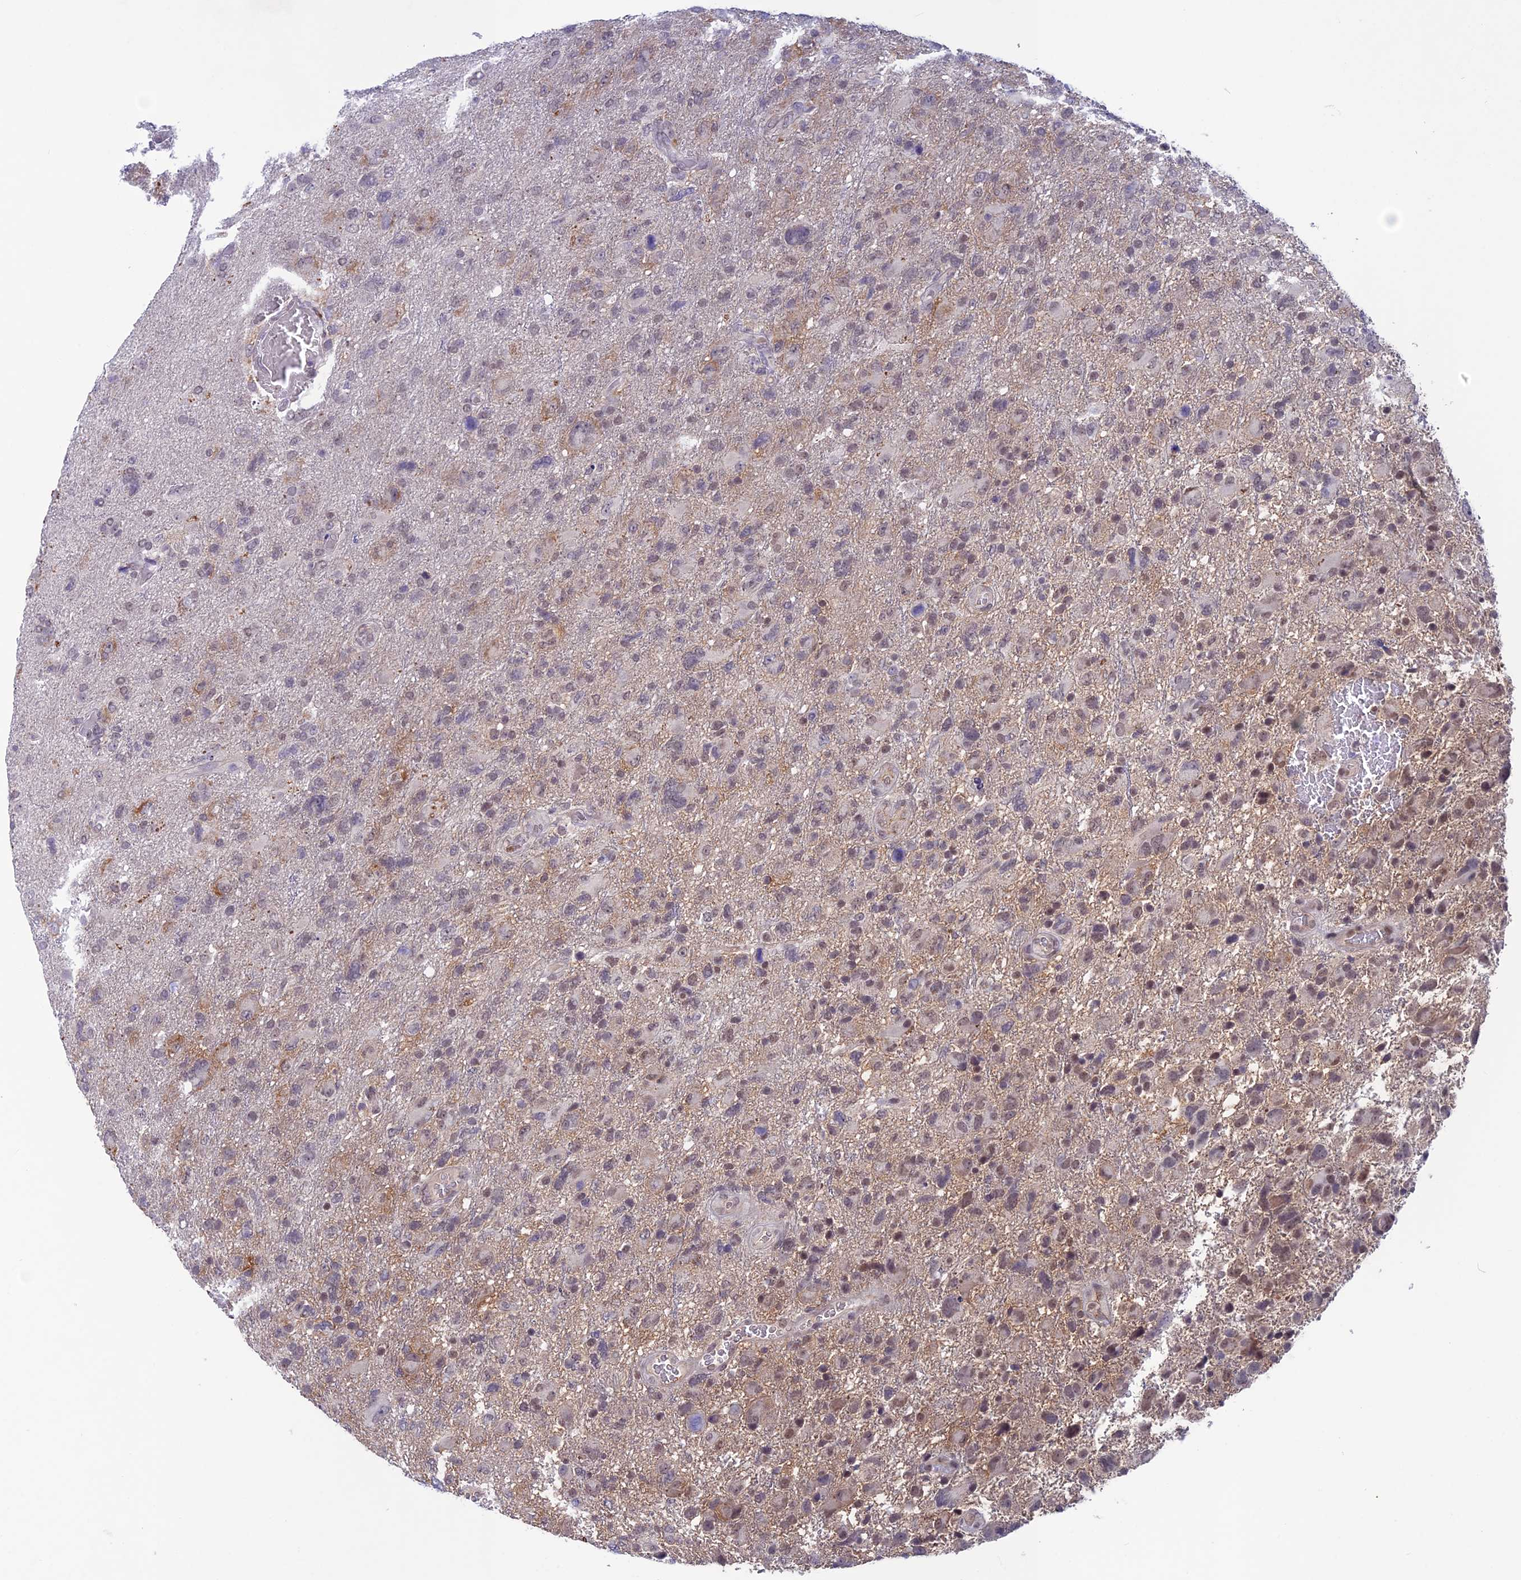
{"staining": {"intensity": "weak", "quantity": "<25%", "location": "nuclear"}, "tissue": "glioma", "cell_type": "Tumor cells", "image_type": "cancer", "snomed": [{"axis": "morphology", "description": "Glioma, malignant, High grade"}, {"axis": "topography", "description": "Brain"}], "caption": "The micrograph reveals no significant positivity in tumor cells of high-grade glioma (malignant).", "gene": "FKBPL", "patient": {"sex": "male", "age": 61}}